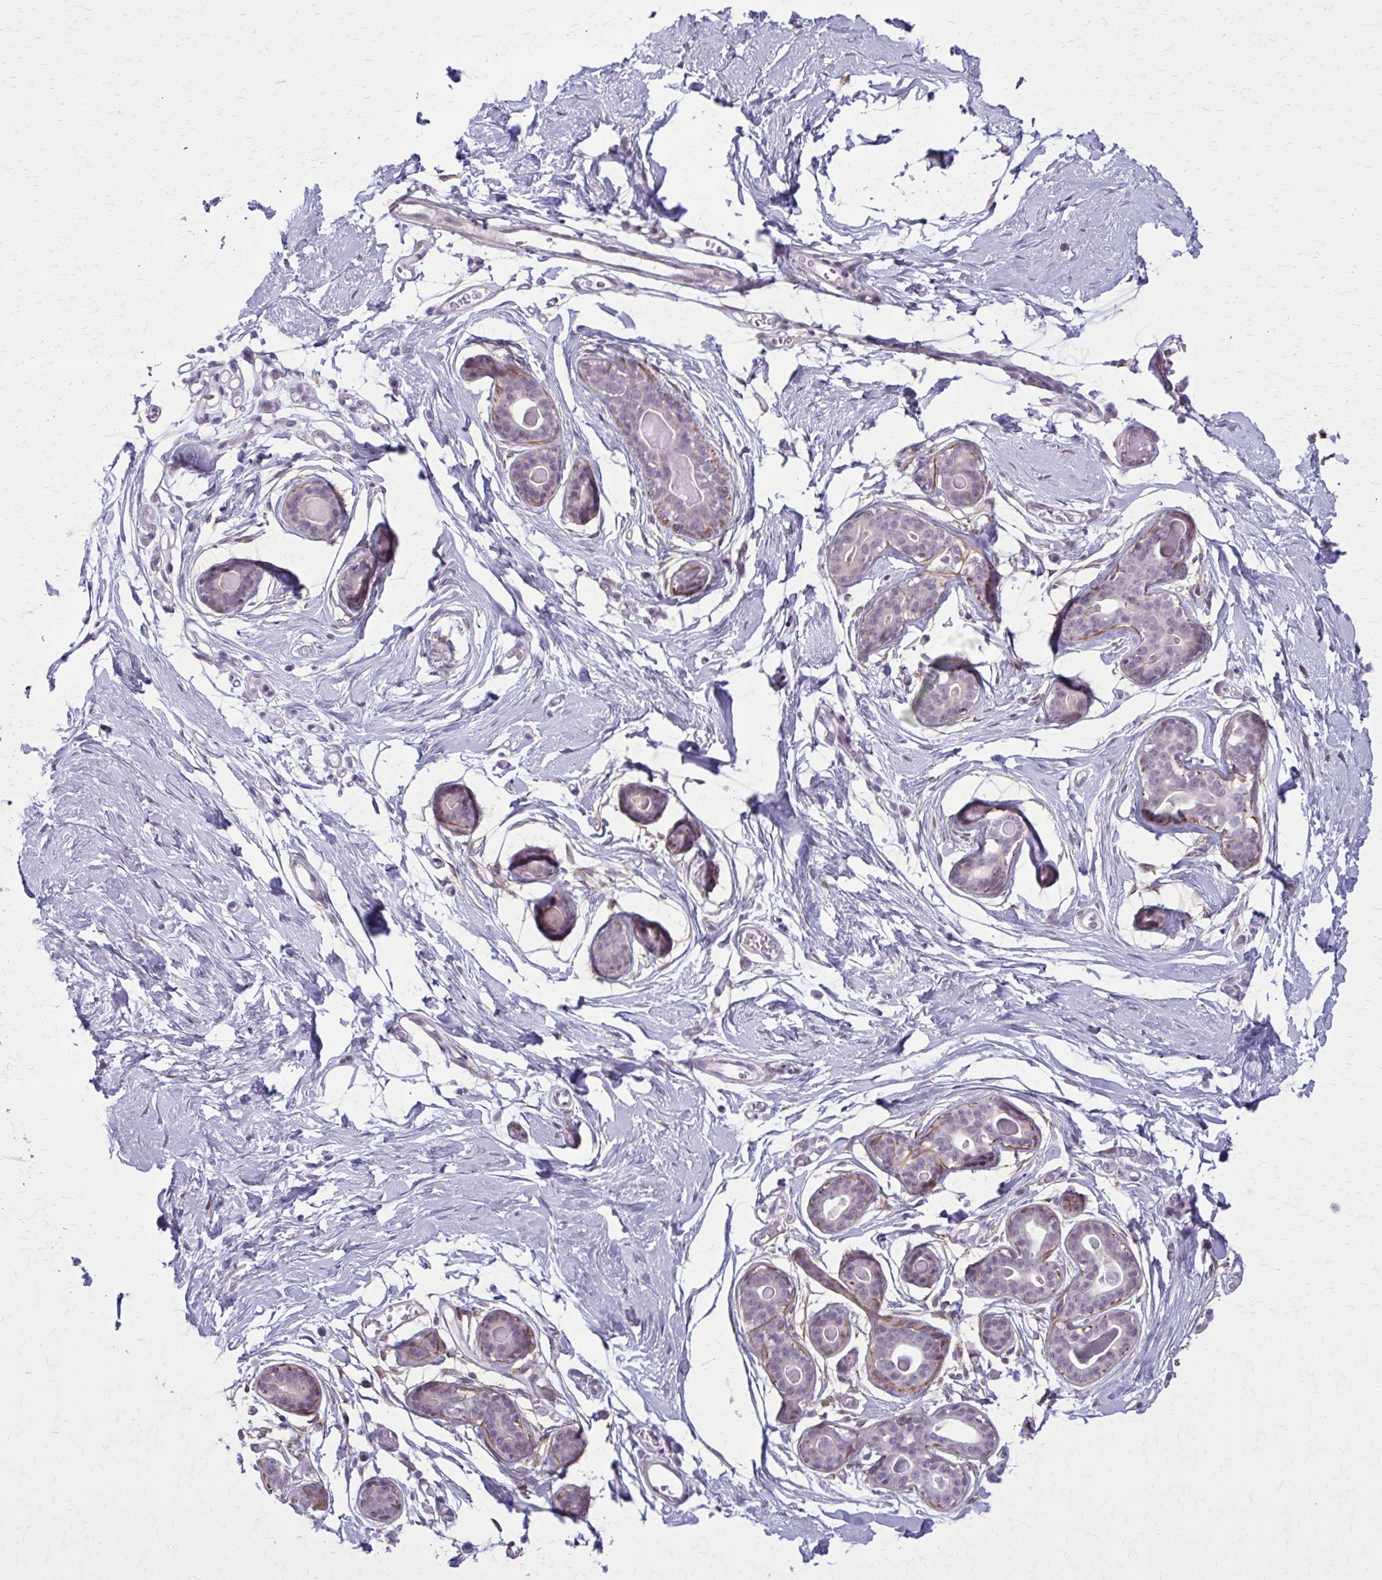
{"staining": {"intensity": "negative", "quantity": "none", "location": "none"}, "tissue": "breast", "cell_type": "Adipocytes", "image_type": "normal", "snomed": [{"axis": "morphology", "description": "Normal tissue, NOS"}, {"axis": "topography", "description": "Breast"}], "caption": "Immunohistochemical staining of unremarkable breast shows no significant staining in adipocytes. (Stains: DAB immunohistochemistry with hematoxylin counter stain, Microscopy: brightfield microscopy at high magnification).", "gene": "NUMBL", "patient": {"sex": "female", "age": 45}}